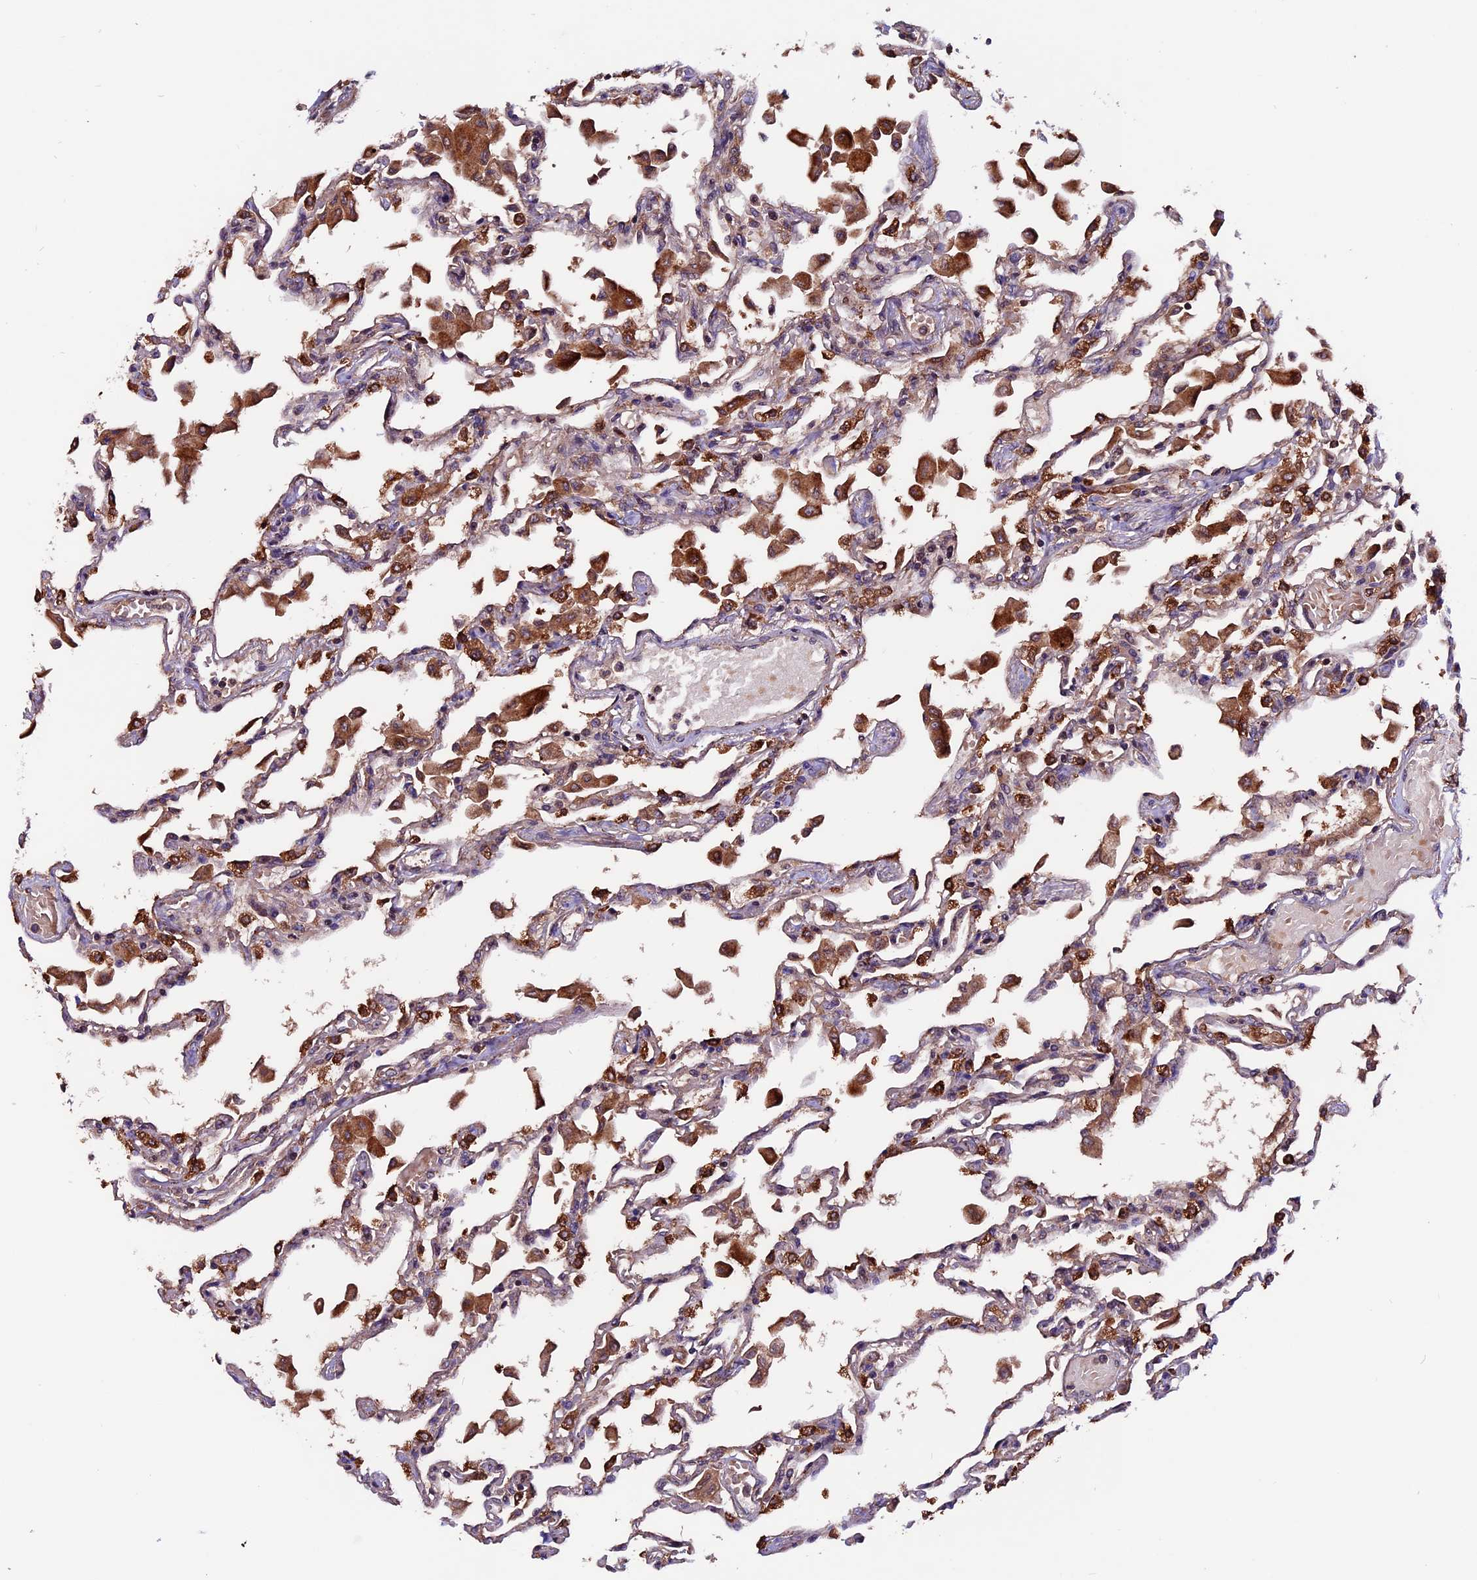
{"staining": {"intensity": "moderate", "quantity": "<25%", "location": "cytoplasmic/membranous"}, "tissue": "lung", "cell_type": "Alveolar cells", "image_type": "normal", "snomed": [{"axis": "morphology", "description": "Normal tissue, NOS"}, {"axis": "topography", "description": "Bronchus"}, {"axis": "topography", "description": "Lung"}], "caption": "An immunohistochemistry (IHC) micrograph of unremarkable tissue is shown. Protein staining in brown labels moderate cytoplasmic/membranous positivity in lung within alveolar cells. (brown staining indicates protein expression, while blue staining denotes nuclei).", "gene": "ZNF598", "patient": {"sex": "female", "age": 49}}